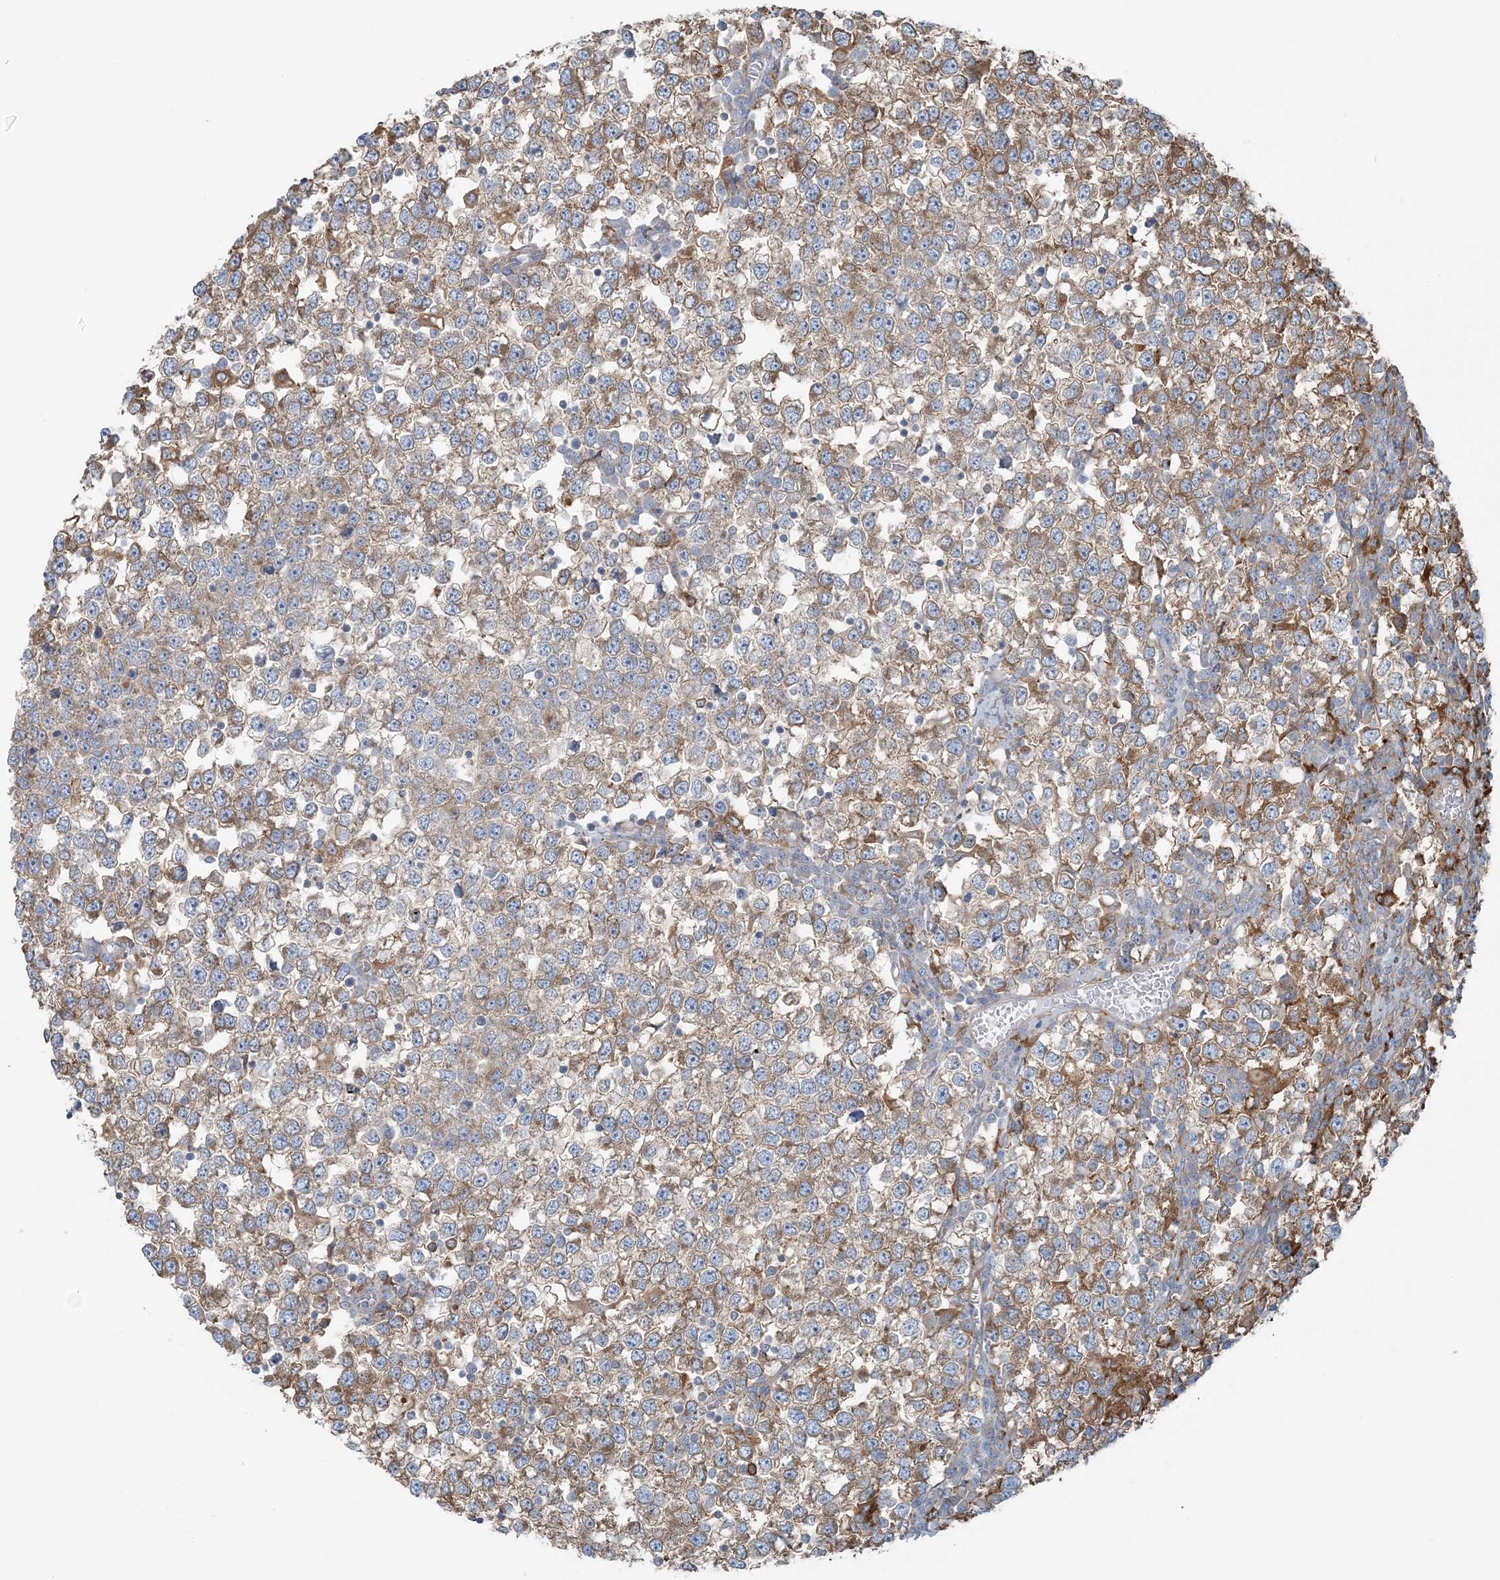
{"staining": {"intensity": "moderate", "quantity": "25%-75%", "location": "cytoplasmic/membranous"}, "tissue": "testis cancer", "cell_type": "Tumor cells", "image_type": "cancer", "snomed": [{"axis": "morphology", "description": "Seminoma, NOS"}, {"axis": "topography", "description": "Testis"}], "caption": "Protein expression by IHC demonstrates moderate cytoplasmic/membranous expression in about 25%-75% of tumor cells in testis seminoma. The staining is performed using DAB brown chromogen to label protein expression. The nuclei are counter-stained blue using hematoxylin.", "gene": "SNX2", "patient": {"sex": "male", "age": 65}}